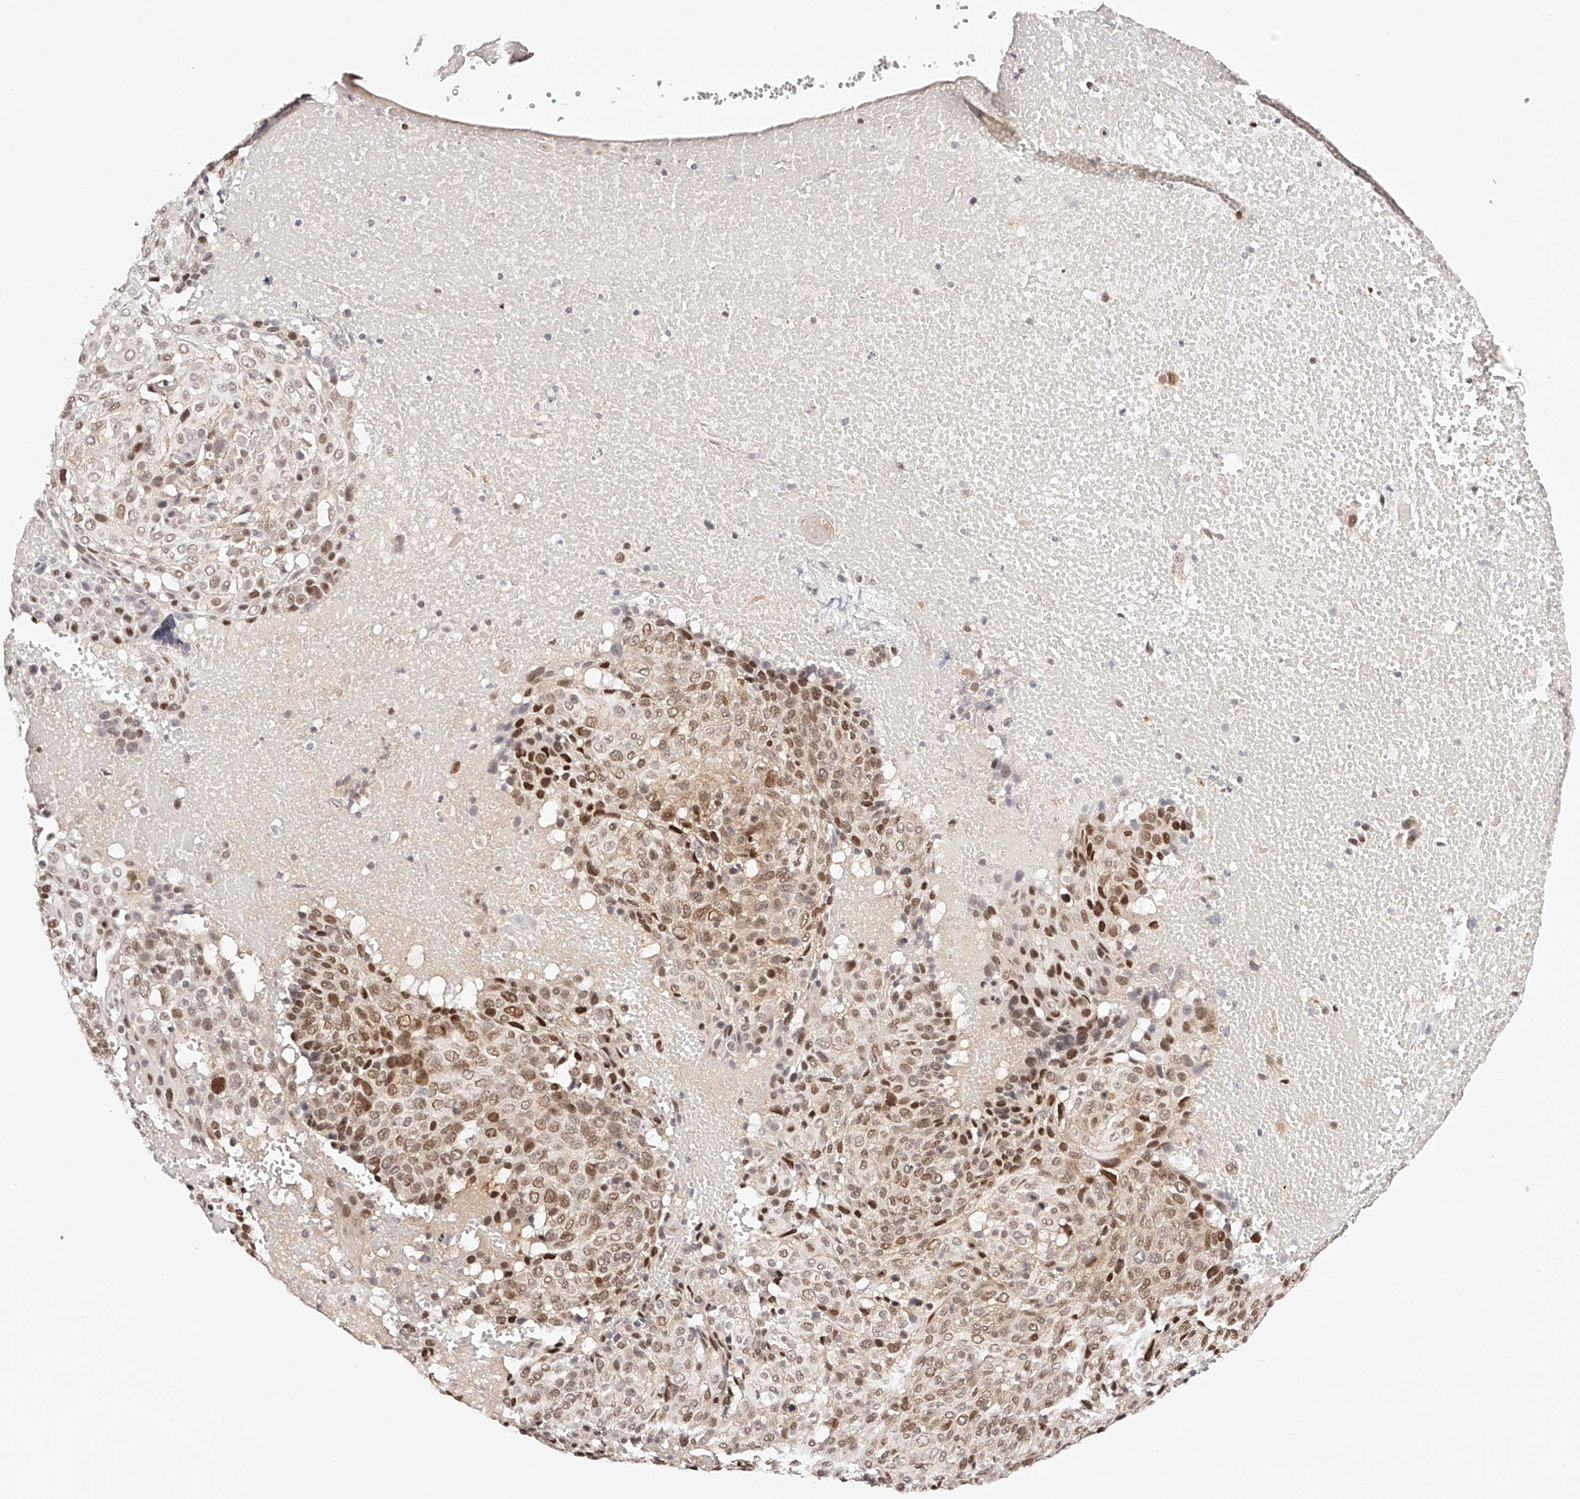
{"staining": {"intensity": "moderate", "quantity": "25%-75%", "location": "cytoplasmic/membranous,nuclear"}, "tissue": "cervical cancer", "cell_type": "Tumor cells", "image_type": "cancer", "snomed": [{"axis": "morphology", "description": "Squamous cell carcinoma, NOS"}, {"axis": "topography", "description": "Cervix"}], "caption": "IHC staining of cervical cancer (squamous cell carcinoma), which exhibits medium levels of moderate cytoplasmic/membranous and nuclear expression in about 25%-75% of tumor cells indicating moderate cytoplasmic/membranous and nuclear protein positivity. The staining was performed using DAB (brown) for protein detection and nuclei were counterstained in hematoxylin (blue).", "gene": "USF3", "patient": {"sex": "female", "age": 74}}